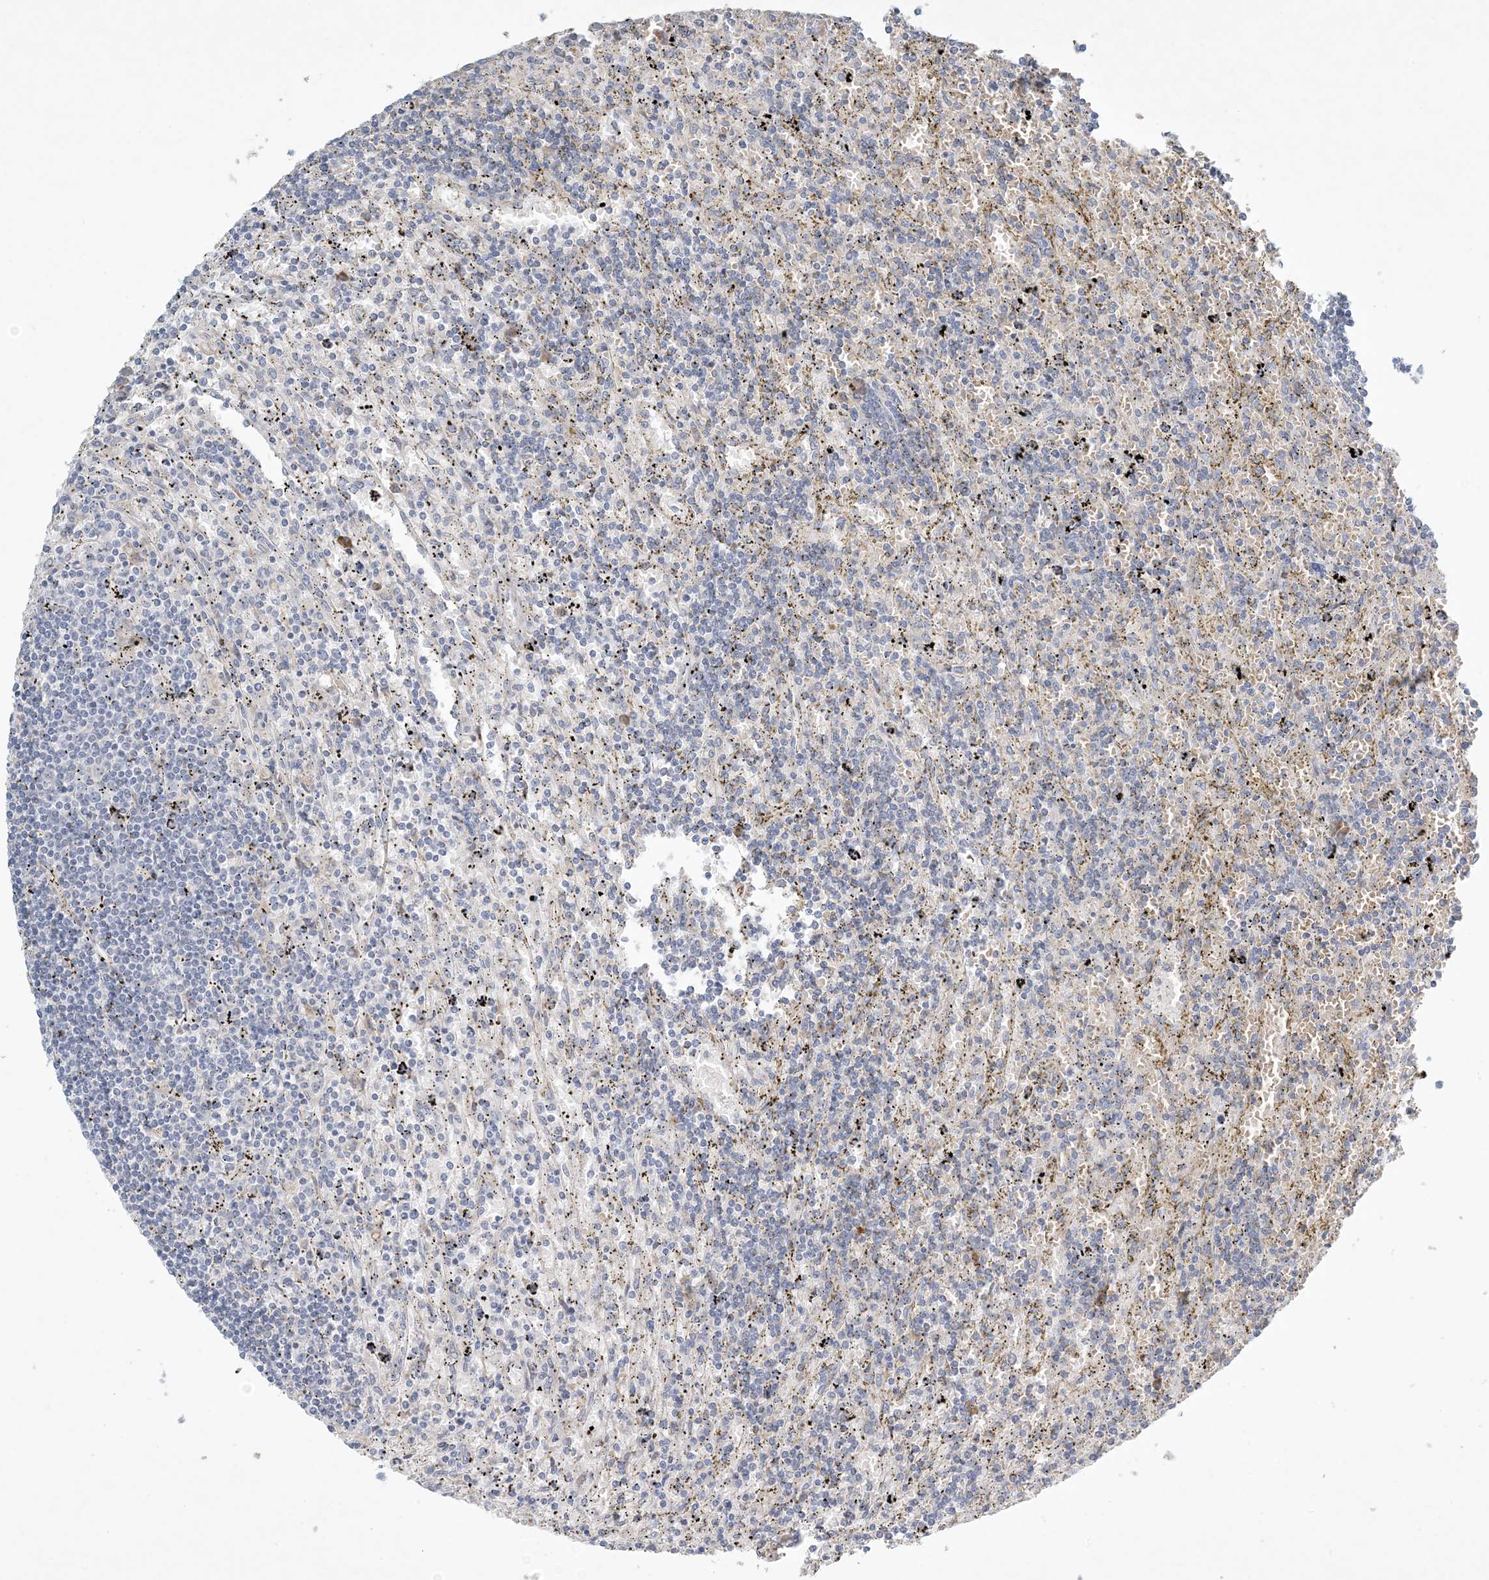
{"staining": {"intensity": "negative", "quantity": "none", "location": "none"}, "tissue": "lymphoma", "cell_type": "Tumor cells", "image_type": "cancer", "snomed": [{"axis": "morphology", "description": "Malignant lymphoma, non-Hodgkin's type, Low grade"}, {"axis": "topography", "description": "Spleen"}], "caption": "A histopathology image of malignant lymphoma, non-Hodgkin's type (low-grade) stained for a protein demonstrates no brown staining in tumor cells. (DAB (3,3'-diaminobenzidine) immunohistochemistry (IHC), high magnification).", "gene": "ZNF385D", "patient": {"sex": "male", "age": 76}}